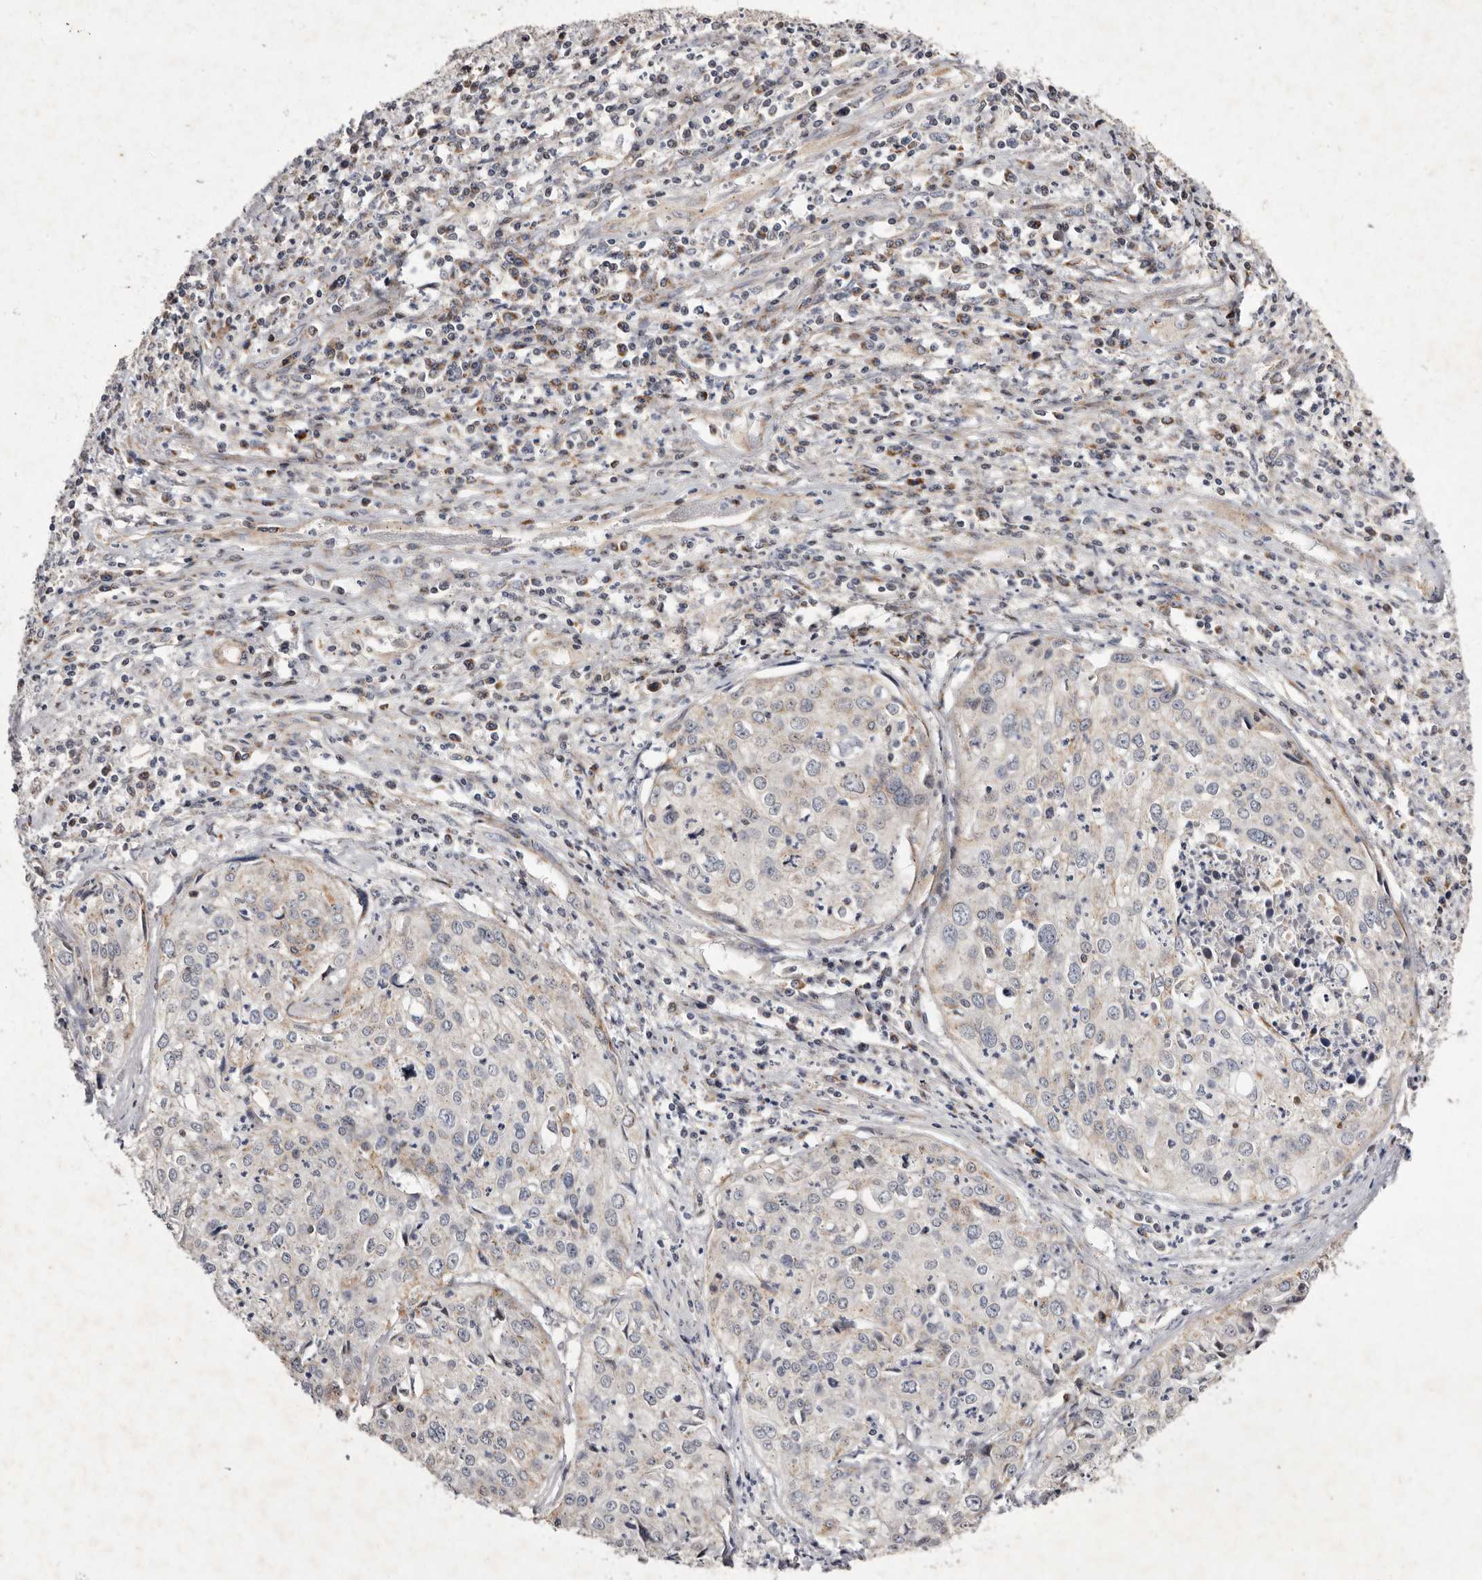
{"staining": {"intensity": "negative", "quantity": "none", "location": "none"}, "tissue": "cervical cancer", "cell_type": "Tumor cells", "image_type": "cancer", "snomed": [{"axis": "morphology", "description": "Squamous cell carcinoma, NOS"}, {"axis": "topography", "description": "Cervix"}], "caption": "A histopathology image of human cervical cancer is negative for staining in tumor cells. (DAB (3,3'-diaminobenzidine) IHC with hematoxylin counter stain).", "gene": "TIMM17B", "patient": {"sex": "female", "age": 31}}